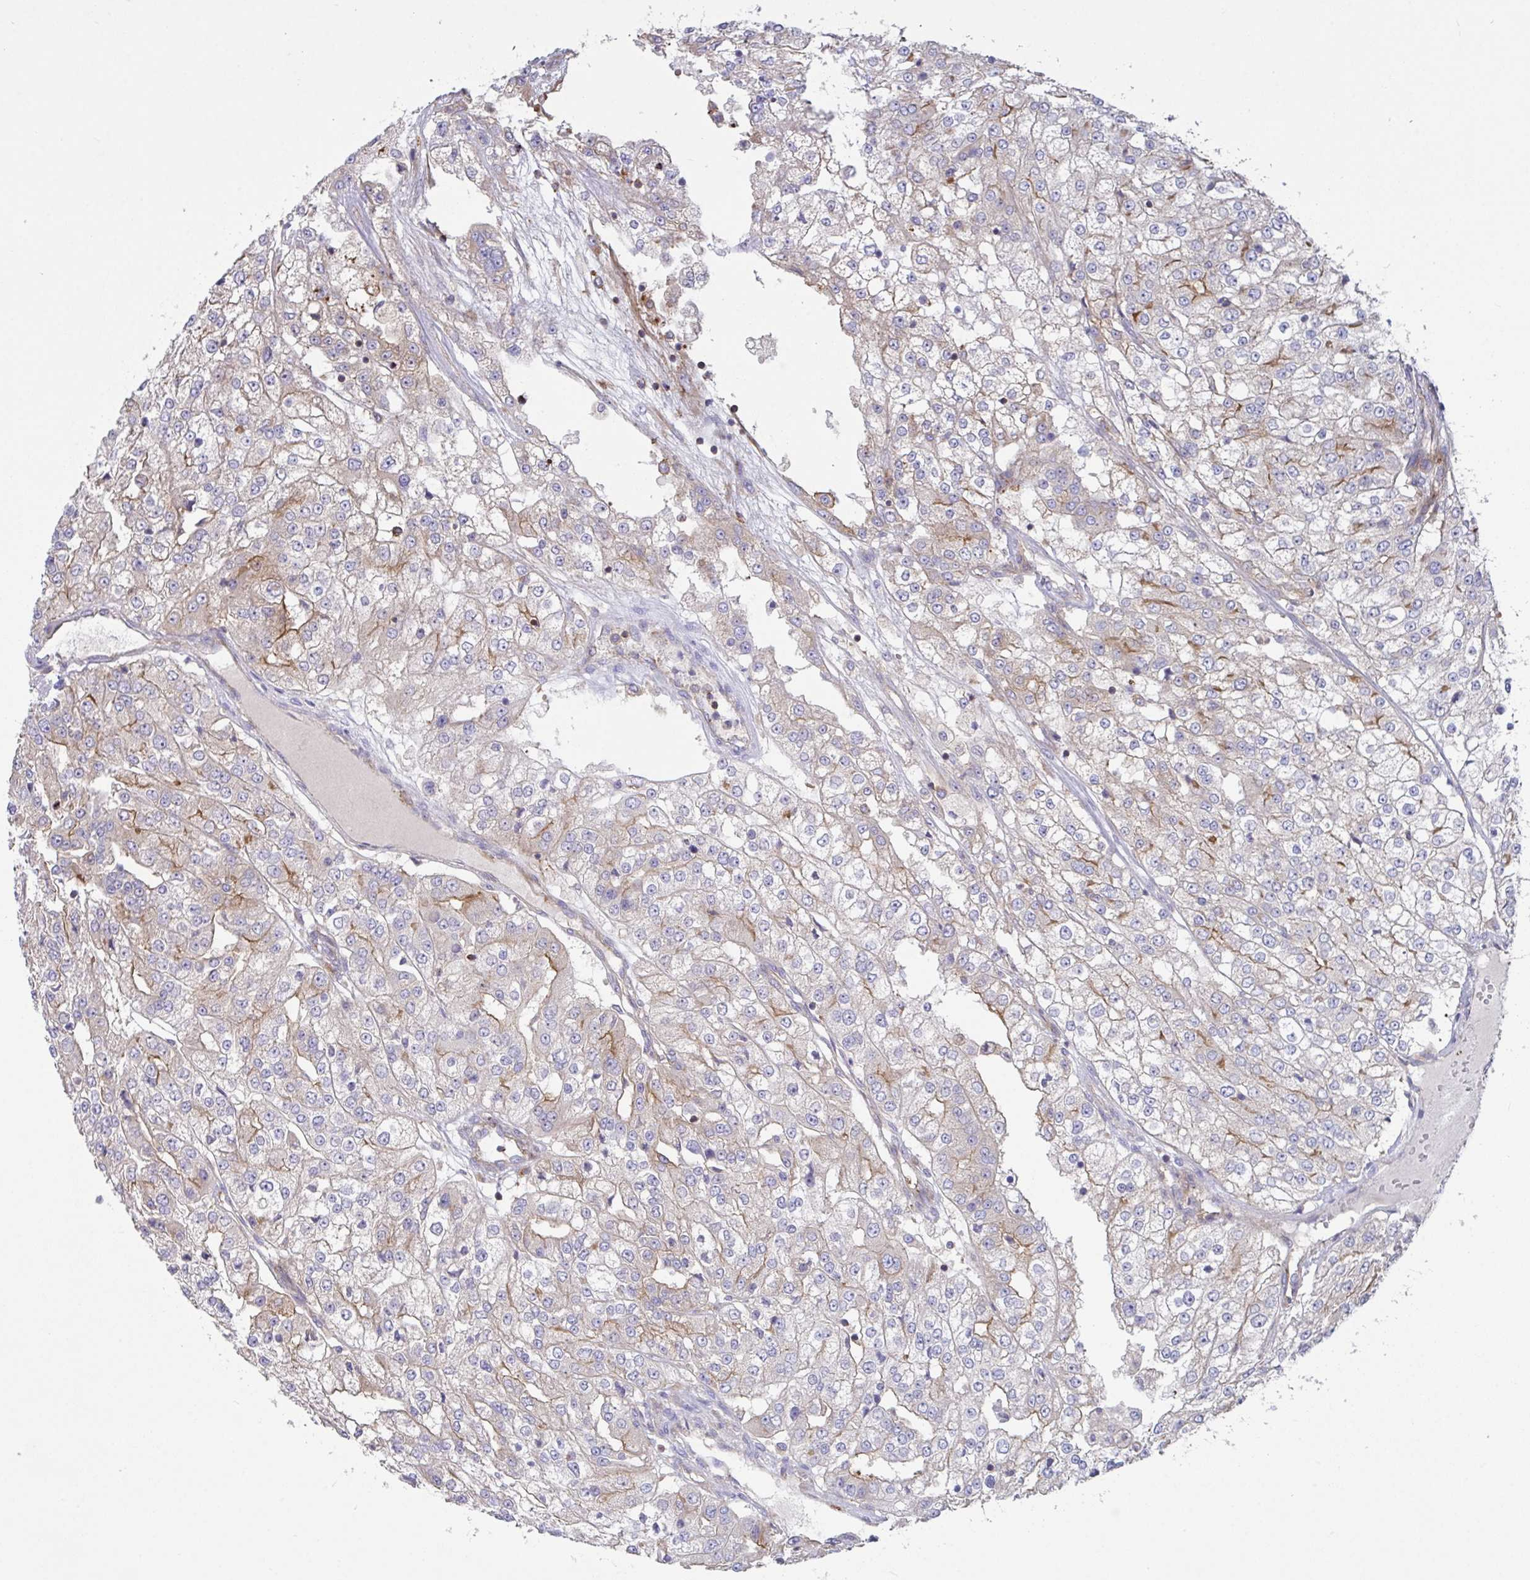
{"staining": {"intensity": "weak", "quantity": "<25%", "location": "cytoplasmic/membranous"}, "tissue": "renal cancer", "cell_type": "Tumor cells", "image_type": "cancer", "snomed": [{"axis": "morphology", "description": "Adenocarcinoma, NOS"}, {"axis": "topography", "description": "Kidney"}], "caption": "Photomicrograph shows no significant protein staining in tumor cells of renal cancer. Nuclei are stained in blue.", "gene": "YARS2", "patient": {"sex": "female", "age": 63}}